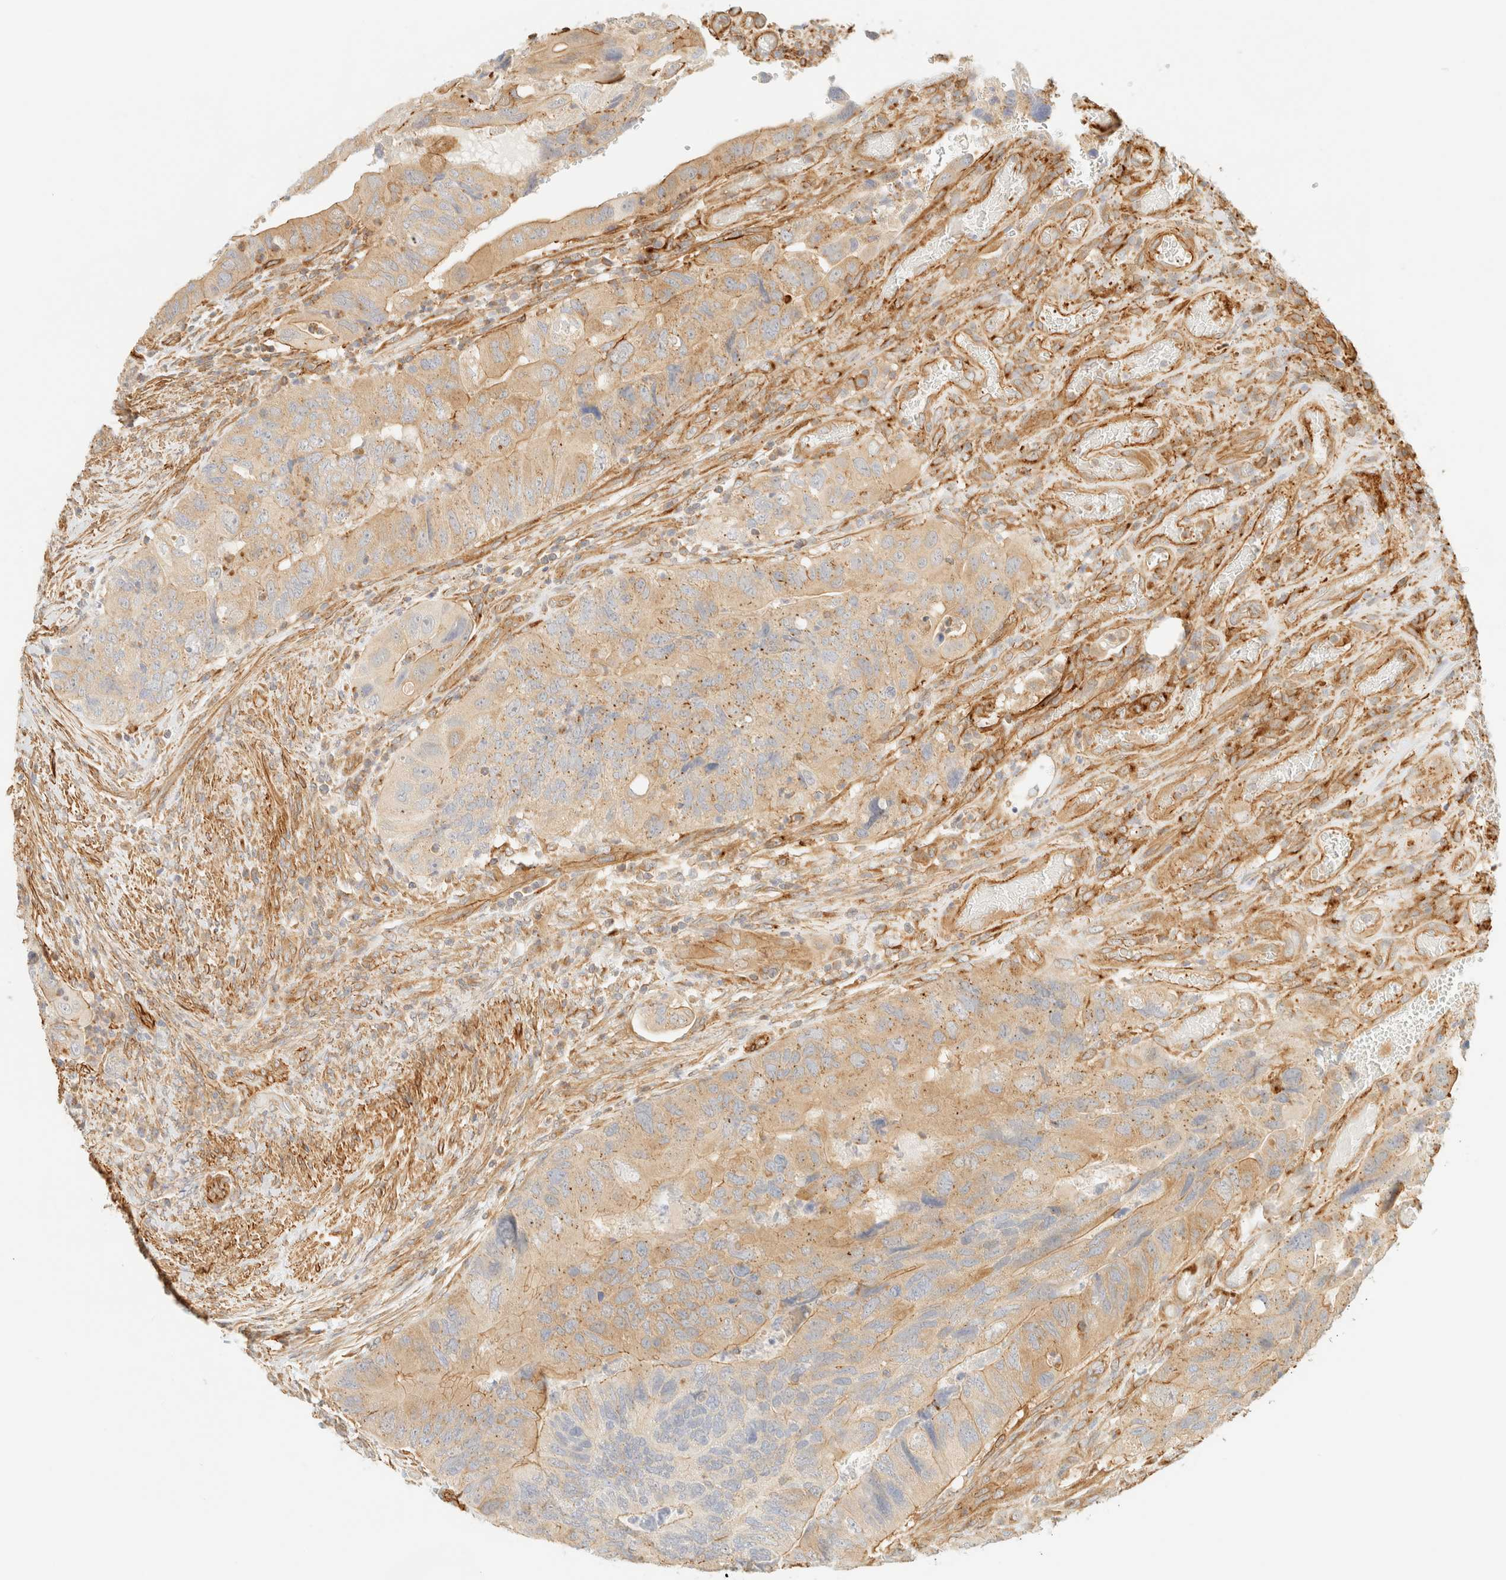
{"staining": {"intensity": "weak", "quantity": "25%-75%", "location": "cytoplasmic/membranous"}, "tissue": "colorectal cancer", "cell_type": "Tumor cells", "image_type": "cancer", "snomed": [{"axis": "morphology", "description": "Adenocarcinoma, NOS"}, {"axis": "topography", "description": "Rectum"}], "caption": "Adenocarcinoma (colorectal) stained with a protein marker exhibits weak staining in tumor cells.", "gene": "OTOP2", "patient": {"sex": "male", "age": 63}}